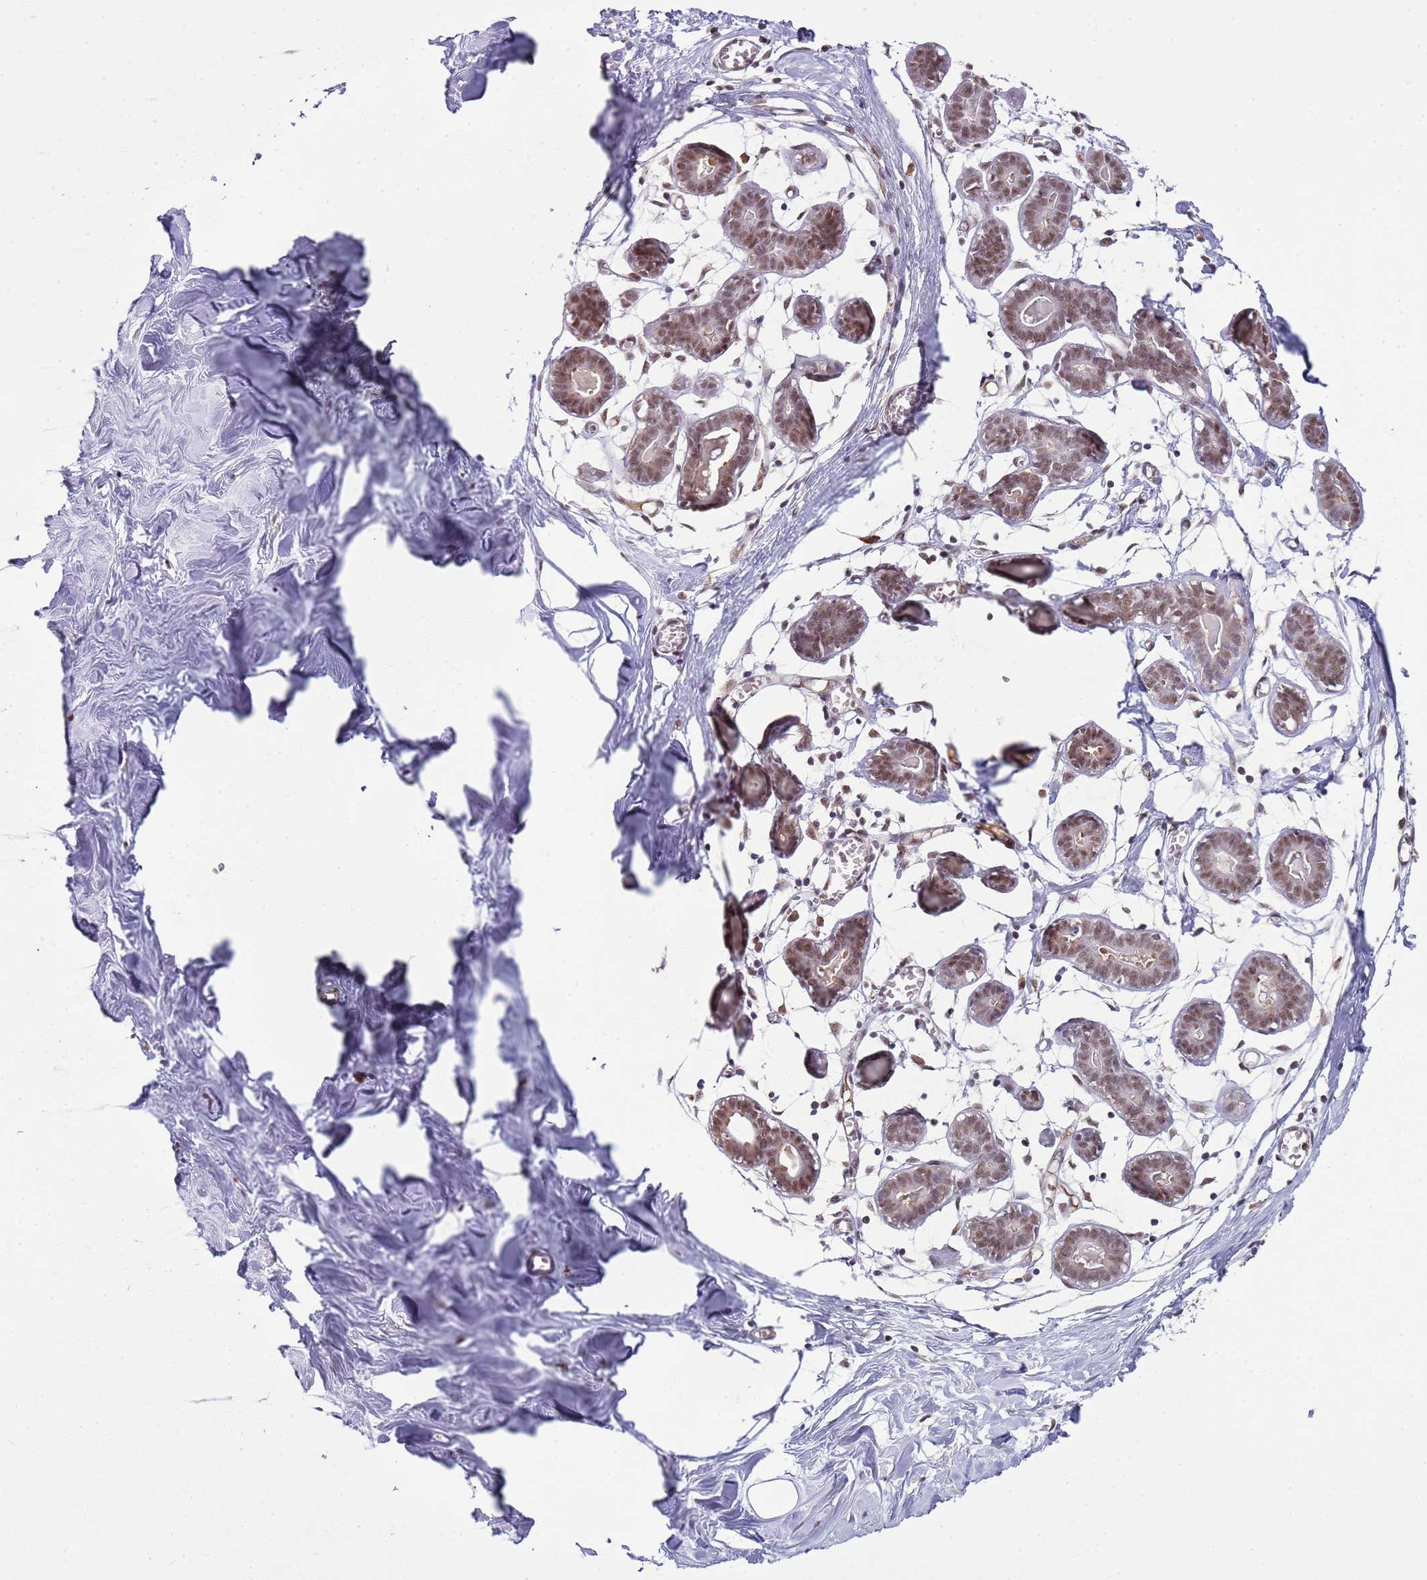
{"staining": {"intensity": "moderate", "quantity": ">75%", "location": "cytoplasmic/membranous,nuclear"}, "tissue": "breast", "cell_type": "Glandular cells", "image_type": "normal", "snomed": [{"axis": "morphology", "description": "Normal tissue, NOS"}, {"axis": "topography", "description": "Breast"}], "caption": "Brown immunohistochemical staining in benign breast displays moderate cytoplasmic/membranous,nuclear expression in about >75% of glandular cells. The staining was performed using DAB to visualize the protein expression in brown, while the nuclei were stained in blue with hematoxylin (Magnification: 20x).", "gene": "GABRE", "patient": {"sex": "female", "age": 27}}